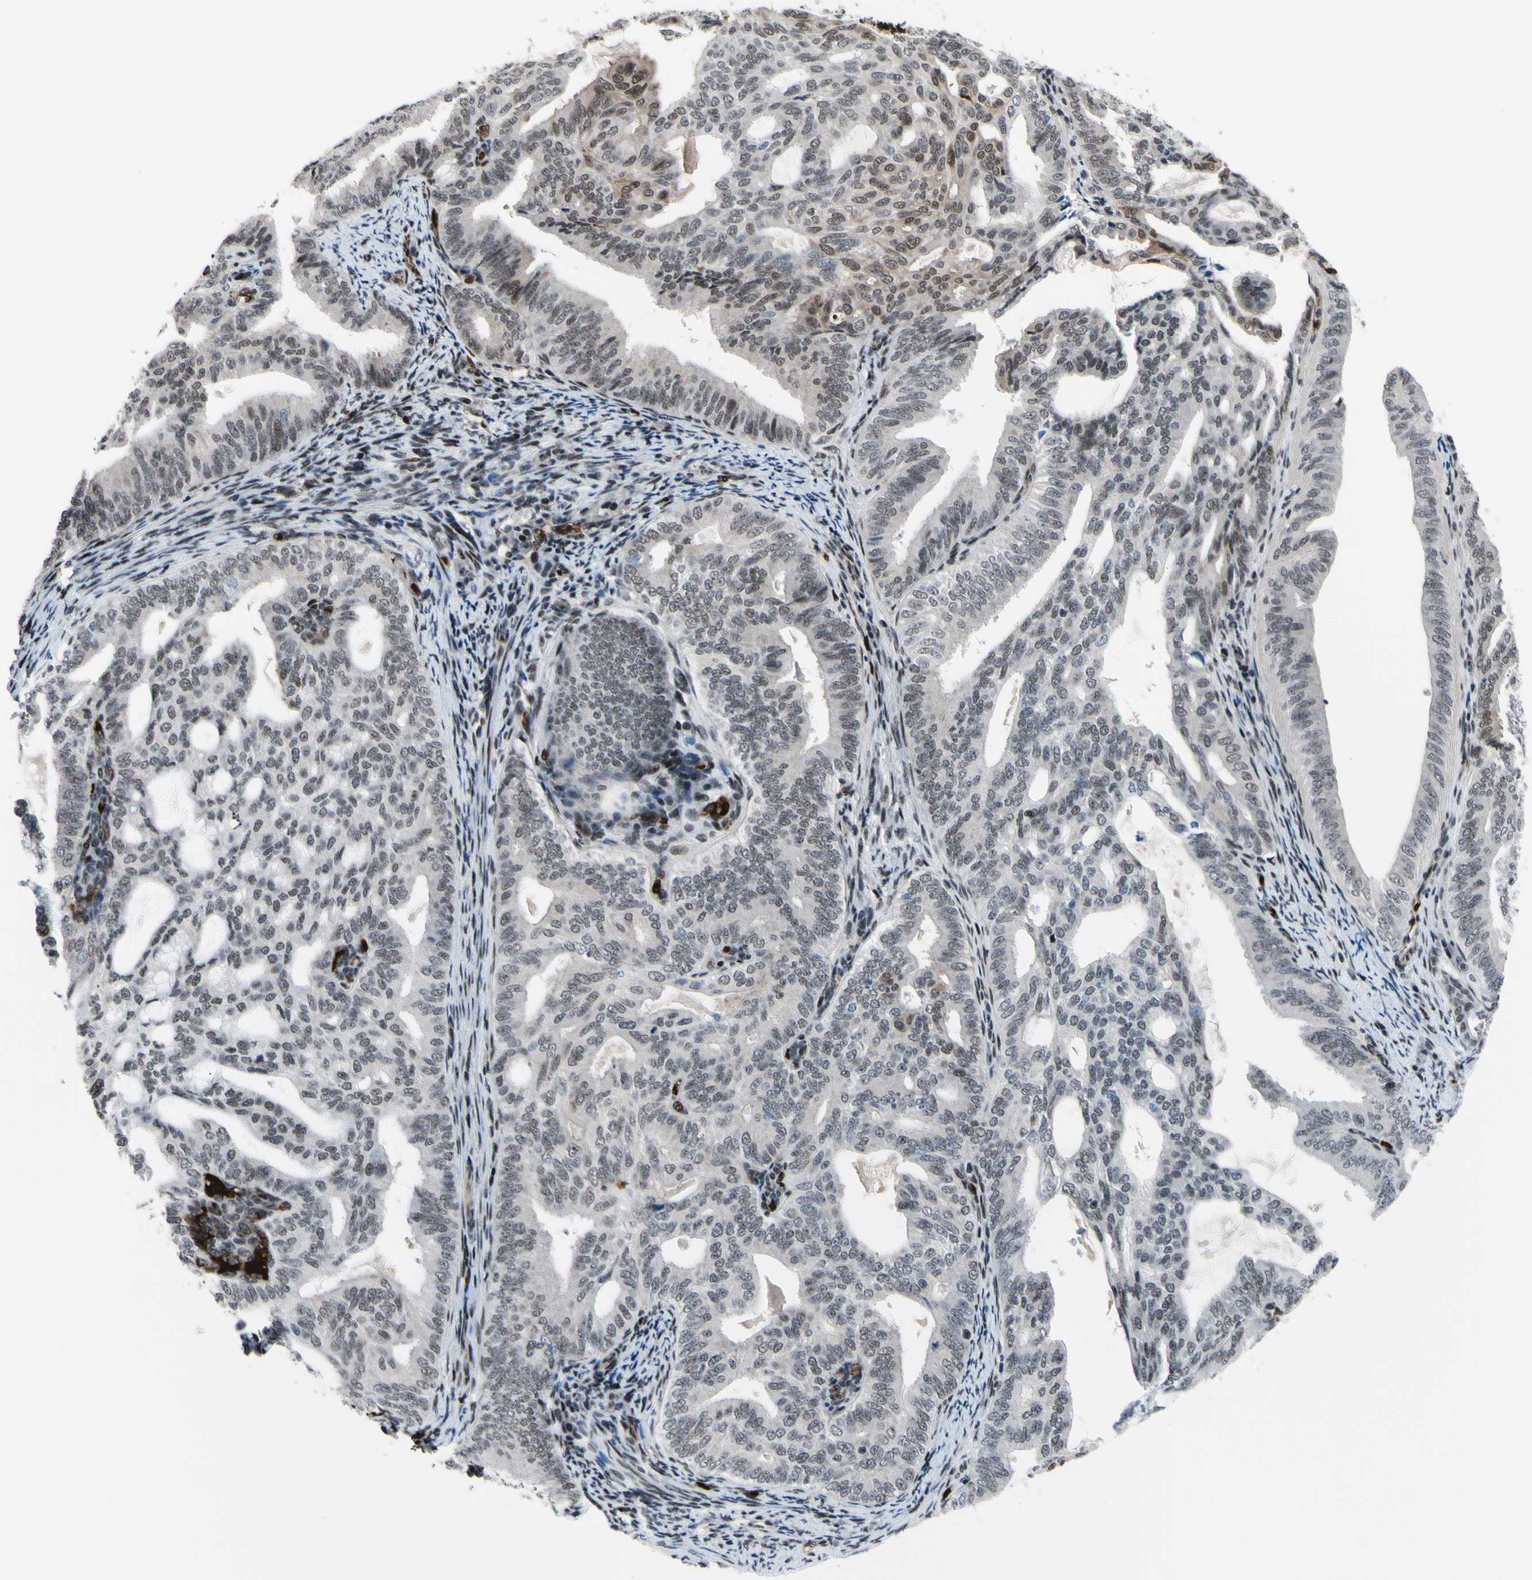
{"staining": {"intensity": "weak", "quantity": ">75%", "location": "nuclear"}, "tissue": "endometrial cancer", "cell_type": "Tumor cells", "image_type": "cancer", "snomed": [{"axis": "morphology", "description": "Adenocarcinoma, NOS"}, {"axis": "topography", "description": "Endometrium"}], "caption": "A brown stain shows weak nuclear staining of a protein in human adenocarcinoma (endometrial) tumor cells.", "gene": "THAP12", "patient": {"sex": "female", "age": 58}}